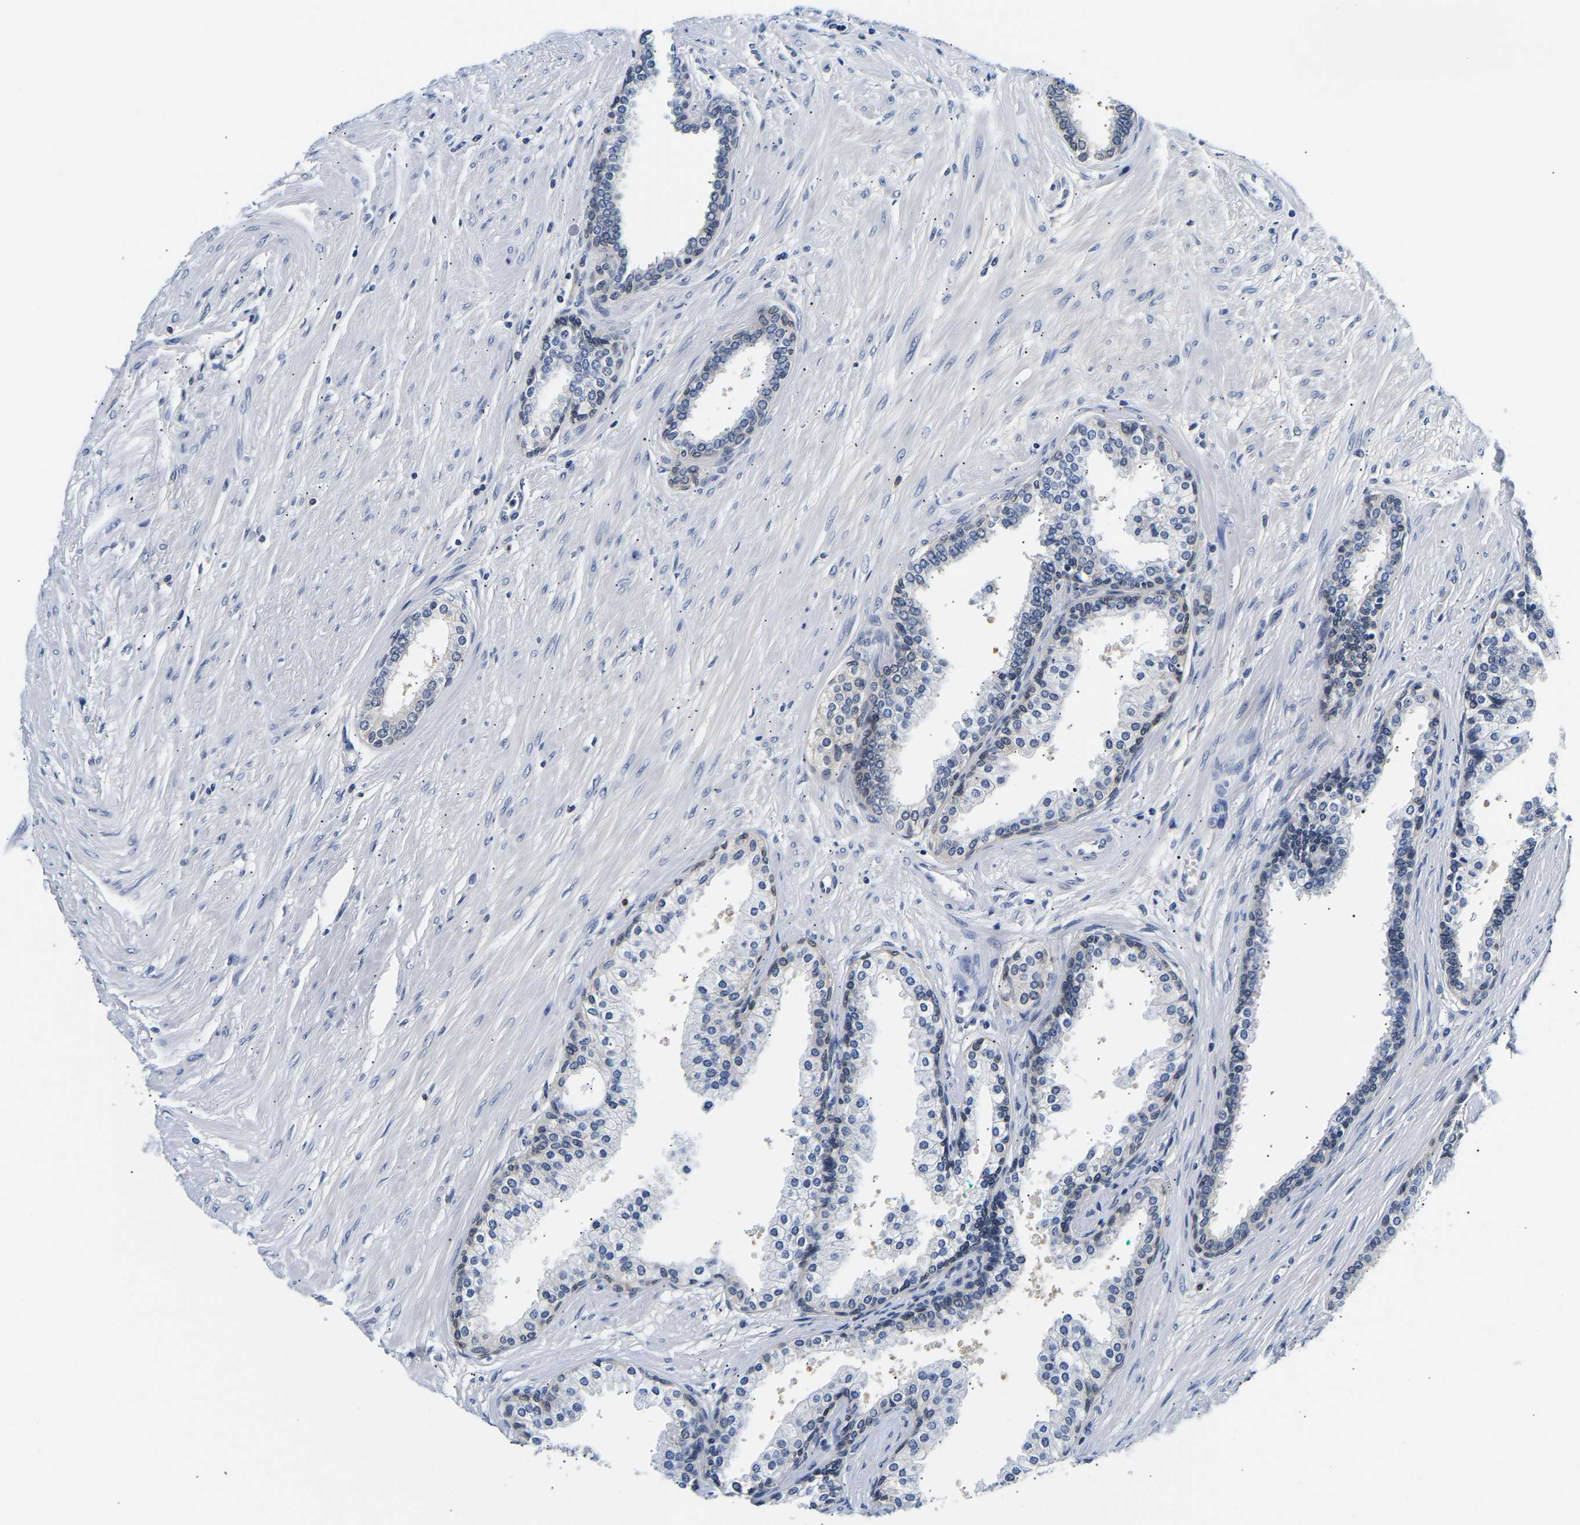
{"staining": {"intensity": "negative", "quantity": "none", "location": "none"}, "tissue": "prostate cancer", "cell_type": "Tumor cells", "image_type": "cancer", "snomed": [{"axis": "morphology", "description": "Adenocarcinoma, Low grade"}, {"axis": "topography", "description": "Prostate"}], "caption": "IHC image of human low-grade adenocarcinoma (prostate) stained for a protein (brown), which exhibits no positivity in tumor cells.", "gene": "UCHL3", "patient": {"sex": "male", "age": 57}}